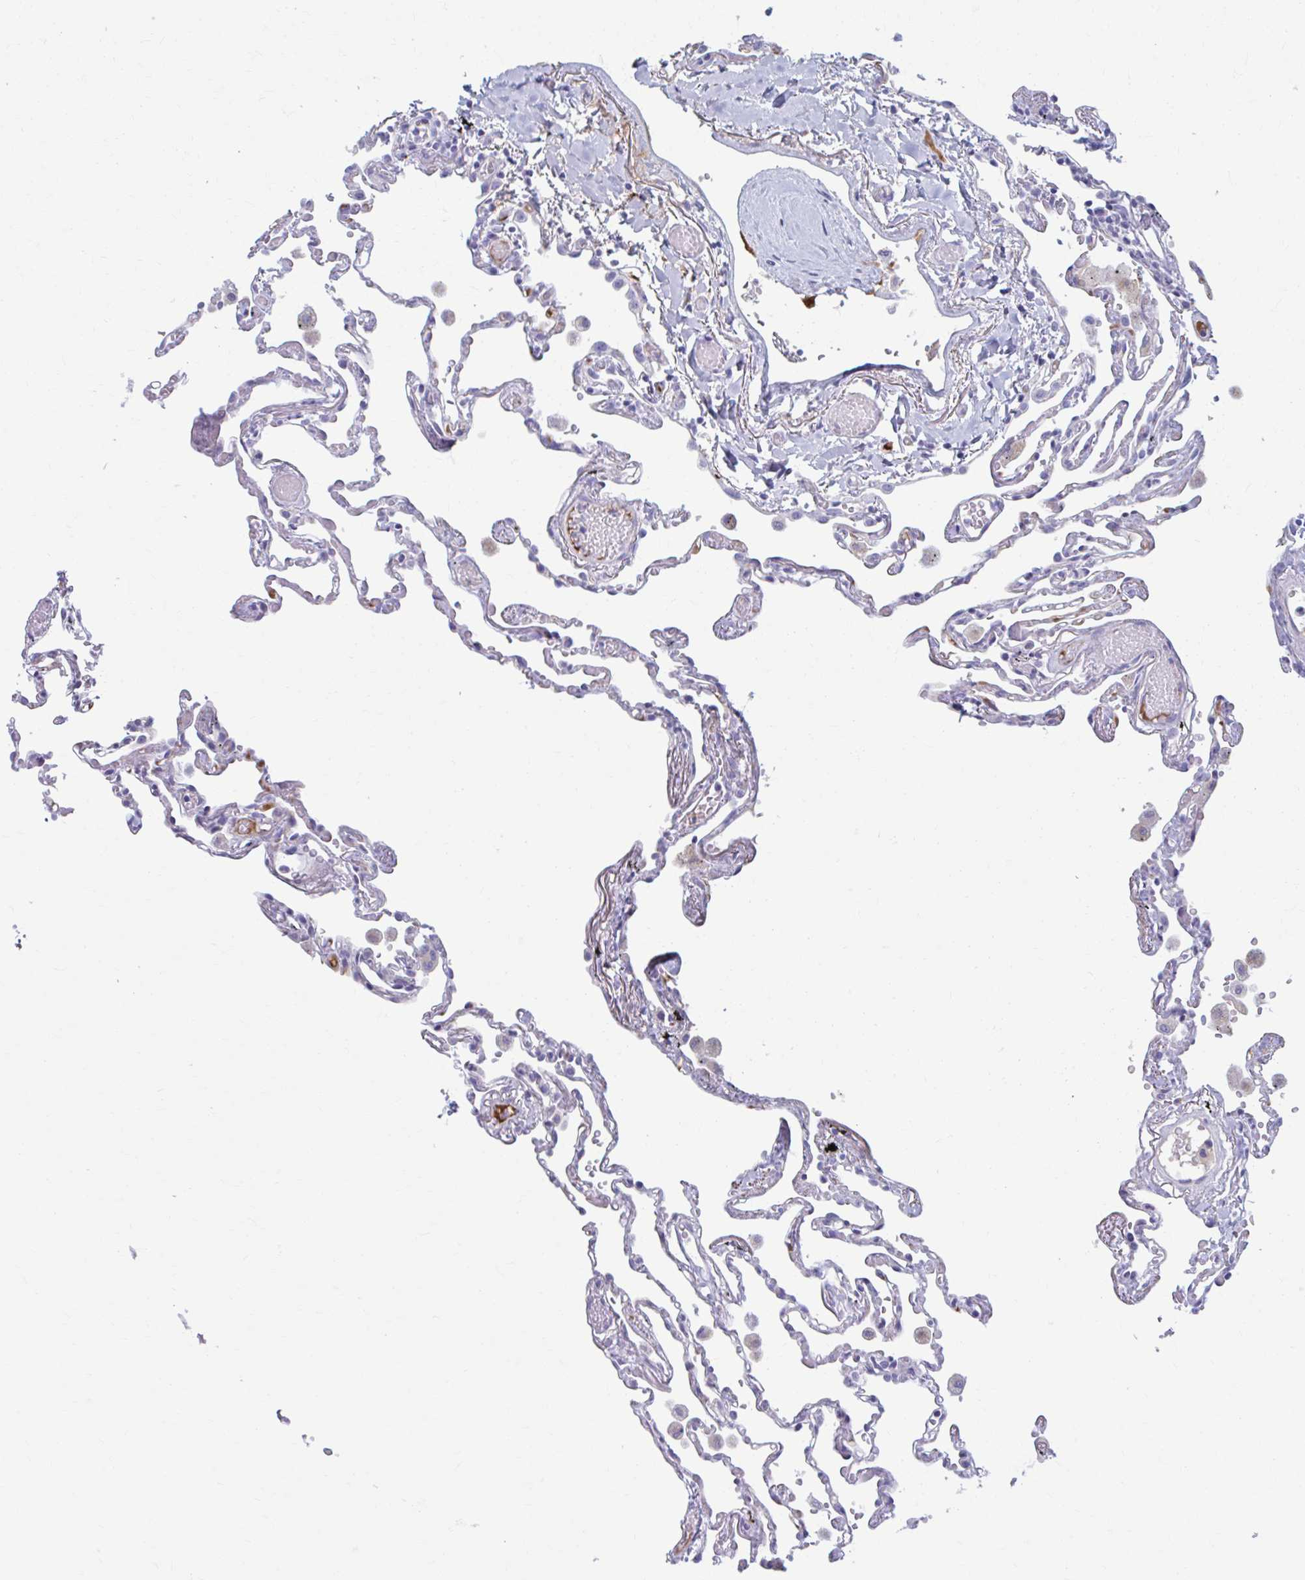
{"staining": {"intensity": "negative", "quantity": "none", "location": "none"}, "tissue": "lung", "cell_type": "Alveolar cells", "image_type": "normal", "snomed": [{"axis": "morphology", "description": "Normal tissue, NOS"}, {"axis": "topography", "description": "Lung"}], "caption": "An immunohistochemistry micrograph of unremarkable lung is shown. There is no staining in alveolar cells of lung. (IHC, brightfield microscopy, high magnification).", "gene": "C12orf71", "patient": {"sex": "female", "age": 67}}